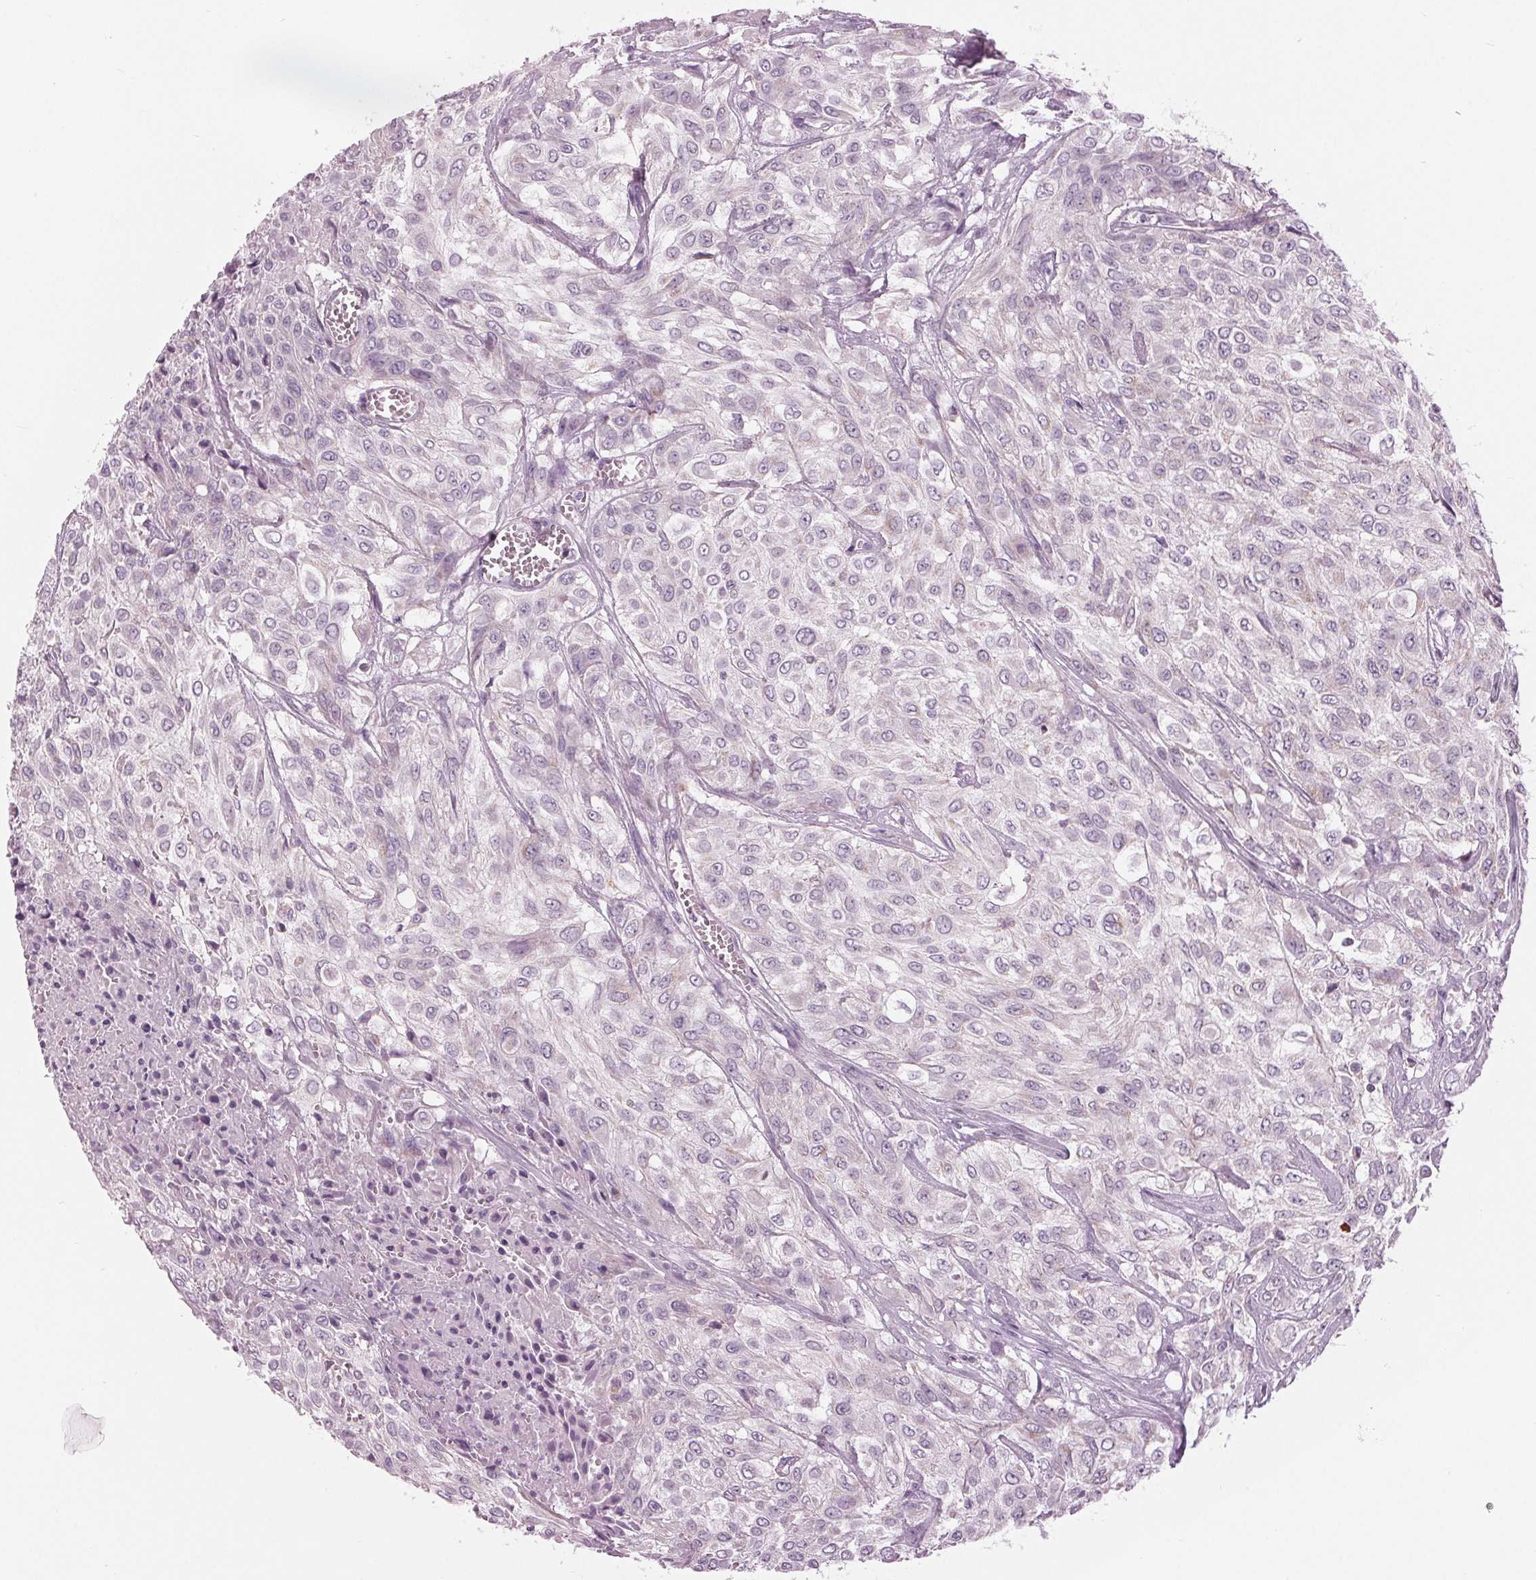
{"staining": {"intensity": "negative", "quantity": "none", "location": "none"}, "tissue": "urothelial cancer", "cell_type": "Tumor cells", "image_type": "cancer", "snomed": [{"axis": "morphology", "description": "Urothelial carcinoma, High grade"}, {"axis": "topography", "description": "Urinary bladder"}], "caption": "This is an IHC image of urothelial carcinoma (high-grade). There is no positivity in tumor cells.", "gene": "SAMD4A", "patient": {"sex": "male", "age": 57}}